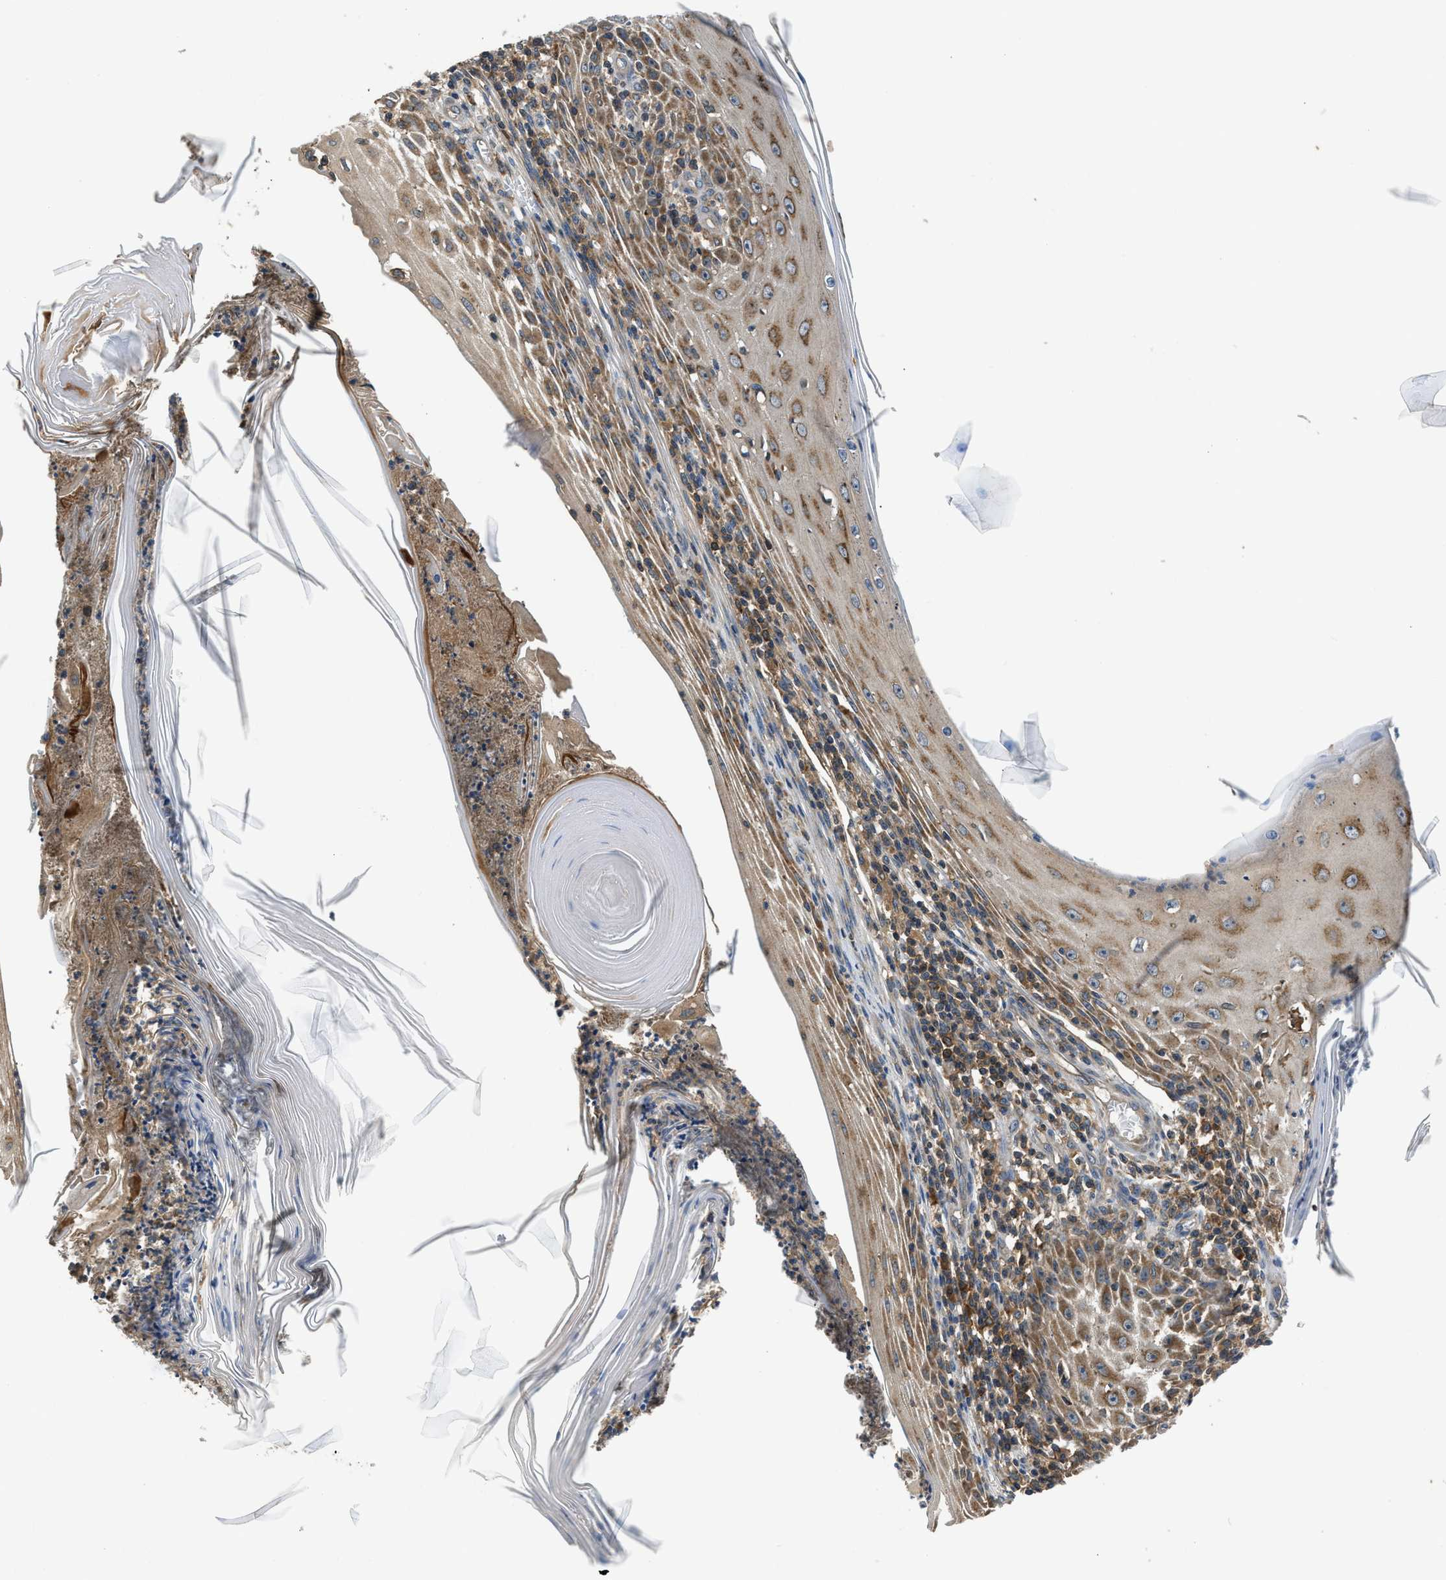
{"staining": {"intensity": "moderate", "quantity": ">75%", "location": "cytoplasmic/membranous"}, "tissue": "skin cancer", "cell_type": "Tumor cells", "image_type": "cancer", "snomed": [{"axis": "morphology", "description": "Squamous cell carcinoma, NOS"}, {"axis": "topography", "description": "Skin"}], "caption": "An immunohistochemistry image of tumor tissue is shown. Protein staining in brown shows moderate cytoplasmic/membranous positivity in skin squamous cell carcinoma within tumor cells.", "gene": "PAFAH2", "patient": {"sex": "female", "age": 73}}